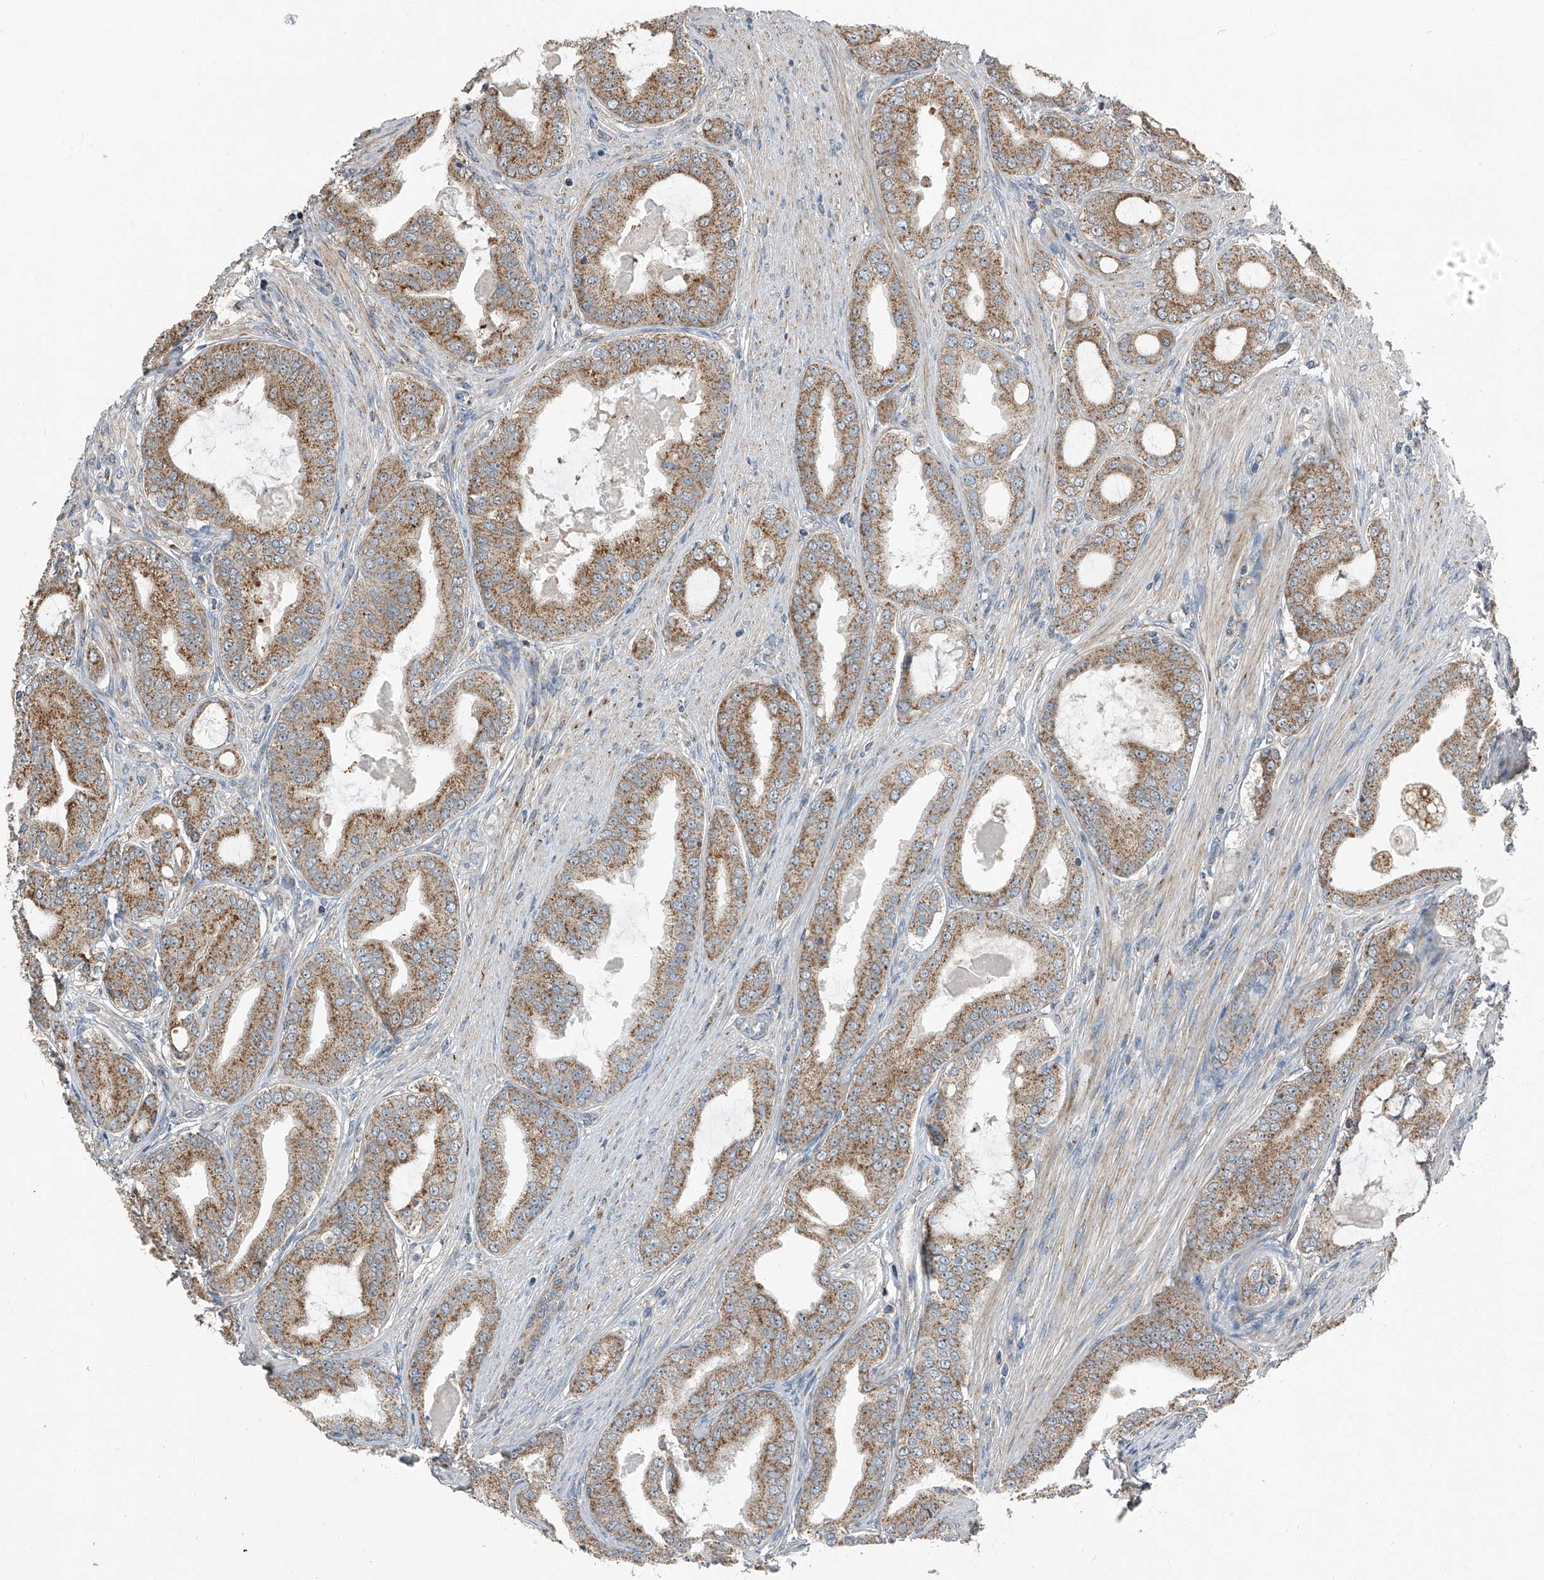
{"staining": {"intensity": "moderate", "quantity": ">75%", "location": "cytoplasmic/membranous"}, "tissue": "prostate cancer", "cell_type": "Tumor cells", "image_type": "cancer", "snomed": [{"axis": "morphology", "description": "Adenocarcinoma, High grade"}, {"axis": "topography", "description": "Prostate"}], "caption": "Moderate cytoplasmic/membranous protein staining is present in approximately >75% of tumor cells in prostate cancer. The protein of interest is stained brown, and the nuclei are stained in blue (DAB (3,3'-diaminobenzidine) IHC with brightfield microscopy, high magnification).", "gene": "CHRNA7", "patient": {"sex": "male", "age": 60}}